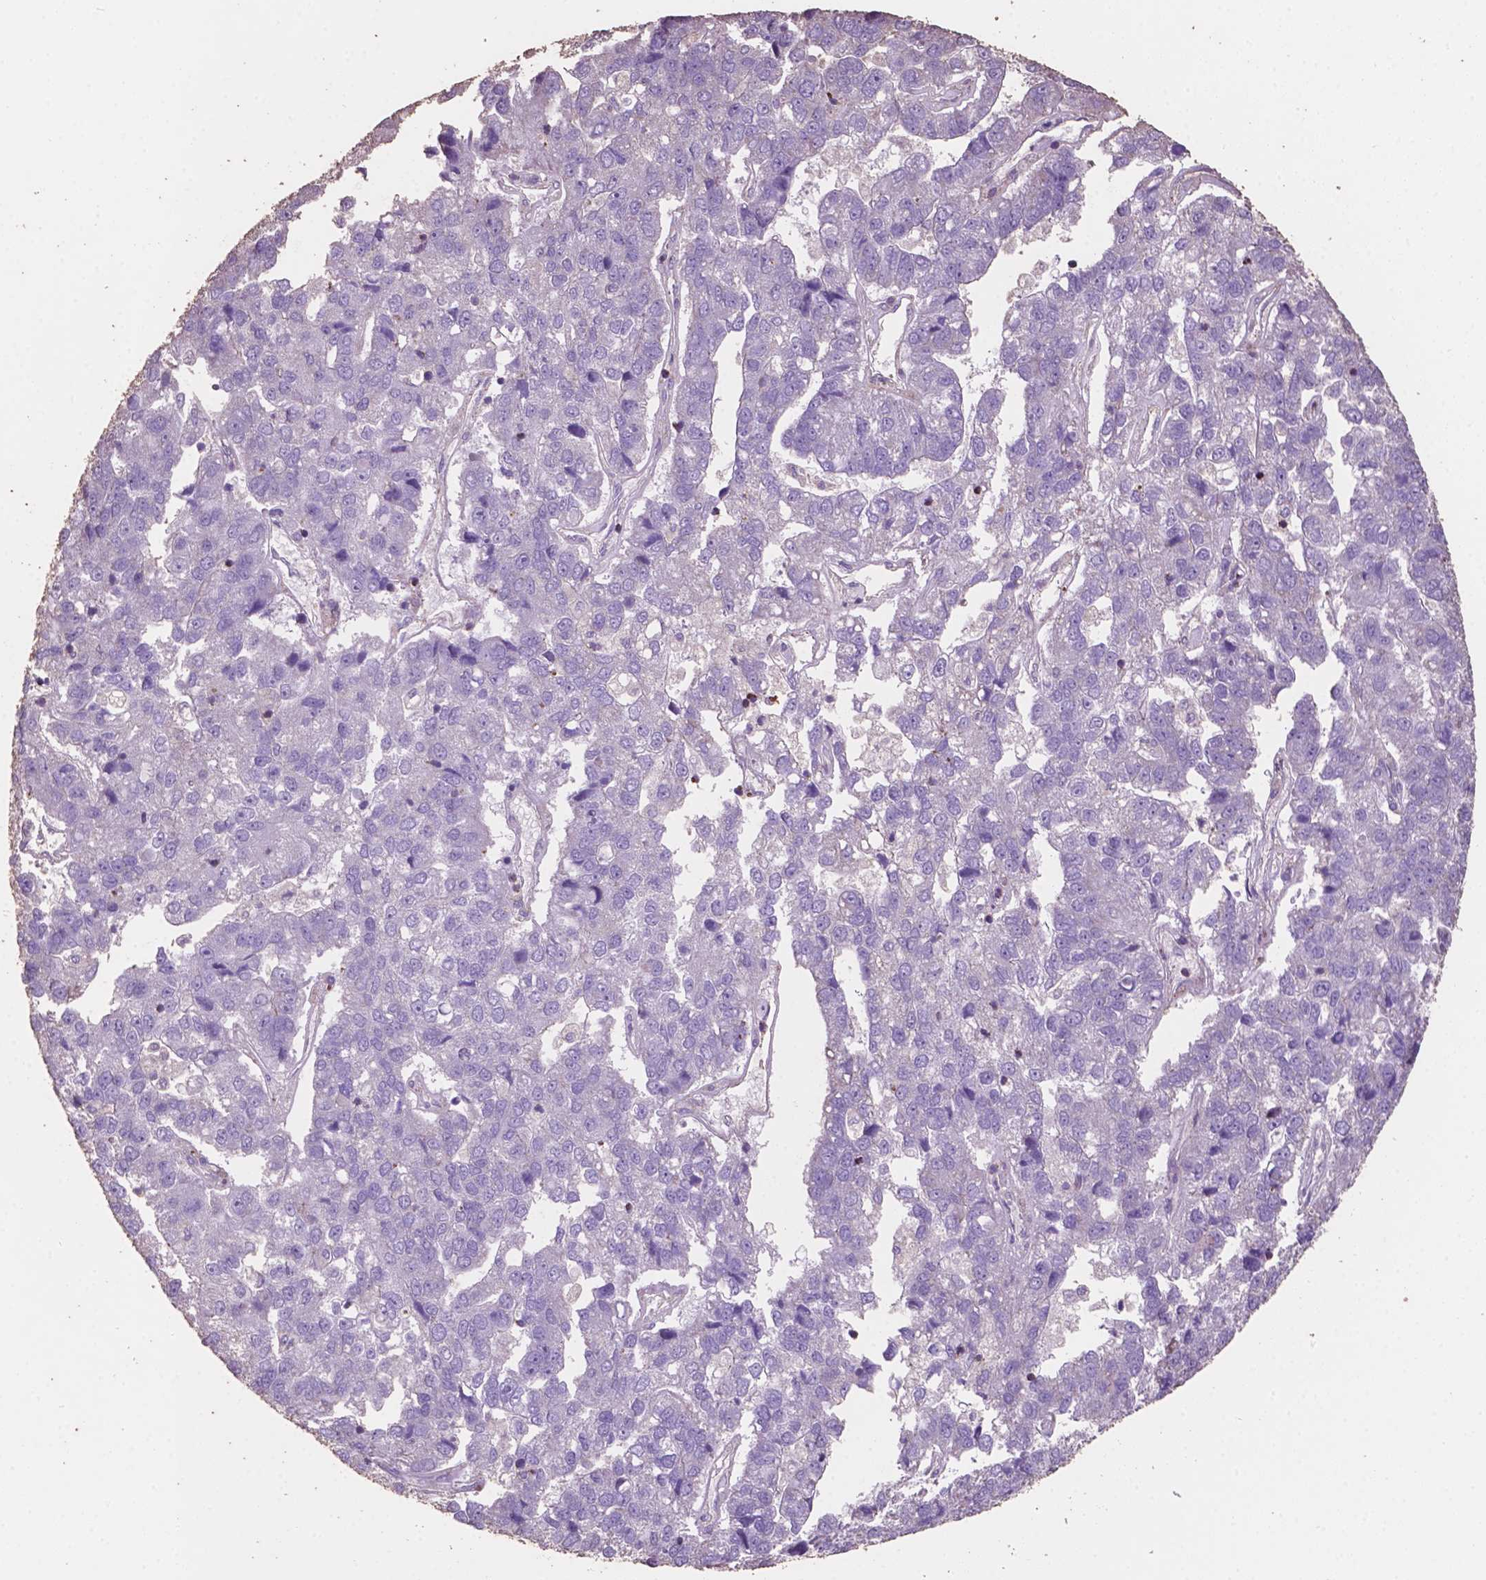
{"staining": {"intensity": "negative", "quantity": "none", "location": "none"}, "tissue": "pancreatic cancer", "cell_type": "Tumor cells", "image_type": "cancer", "snomed": [{"axis": "morphology", "description": "Adenocarcinoma, NOS"}, {"axis": "topography", "description": "Pancreas"}], "caption": "This is a image of IHC staining of adenocarcinoma (pancreatic), which shows no staining in tumor cells.", "gene": "COMMD4", "patient": {"sex": "female", "age": 61}}